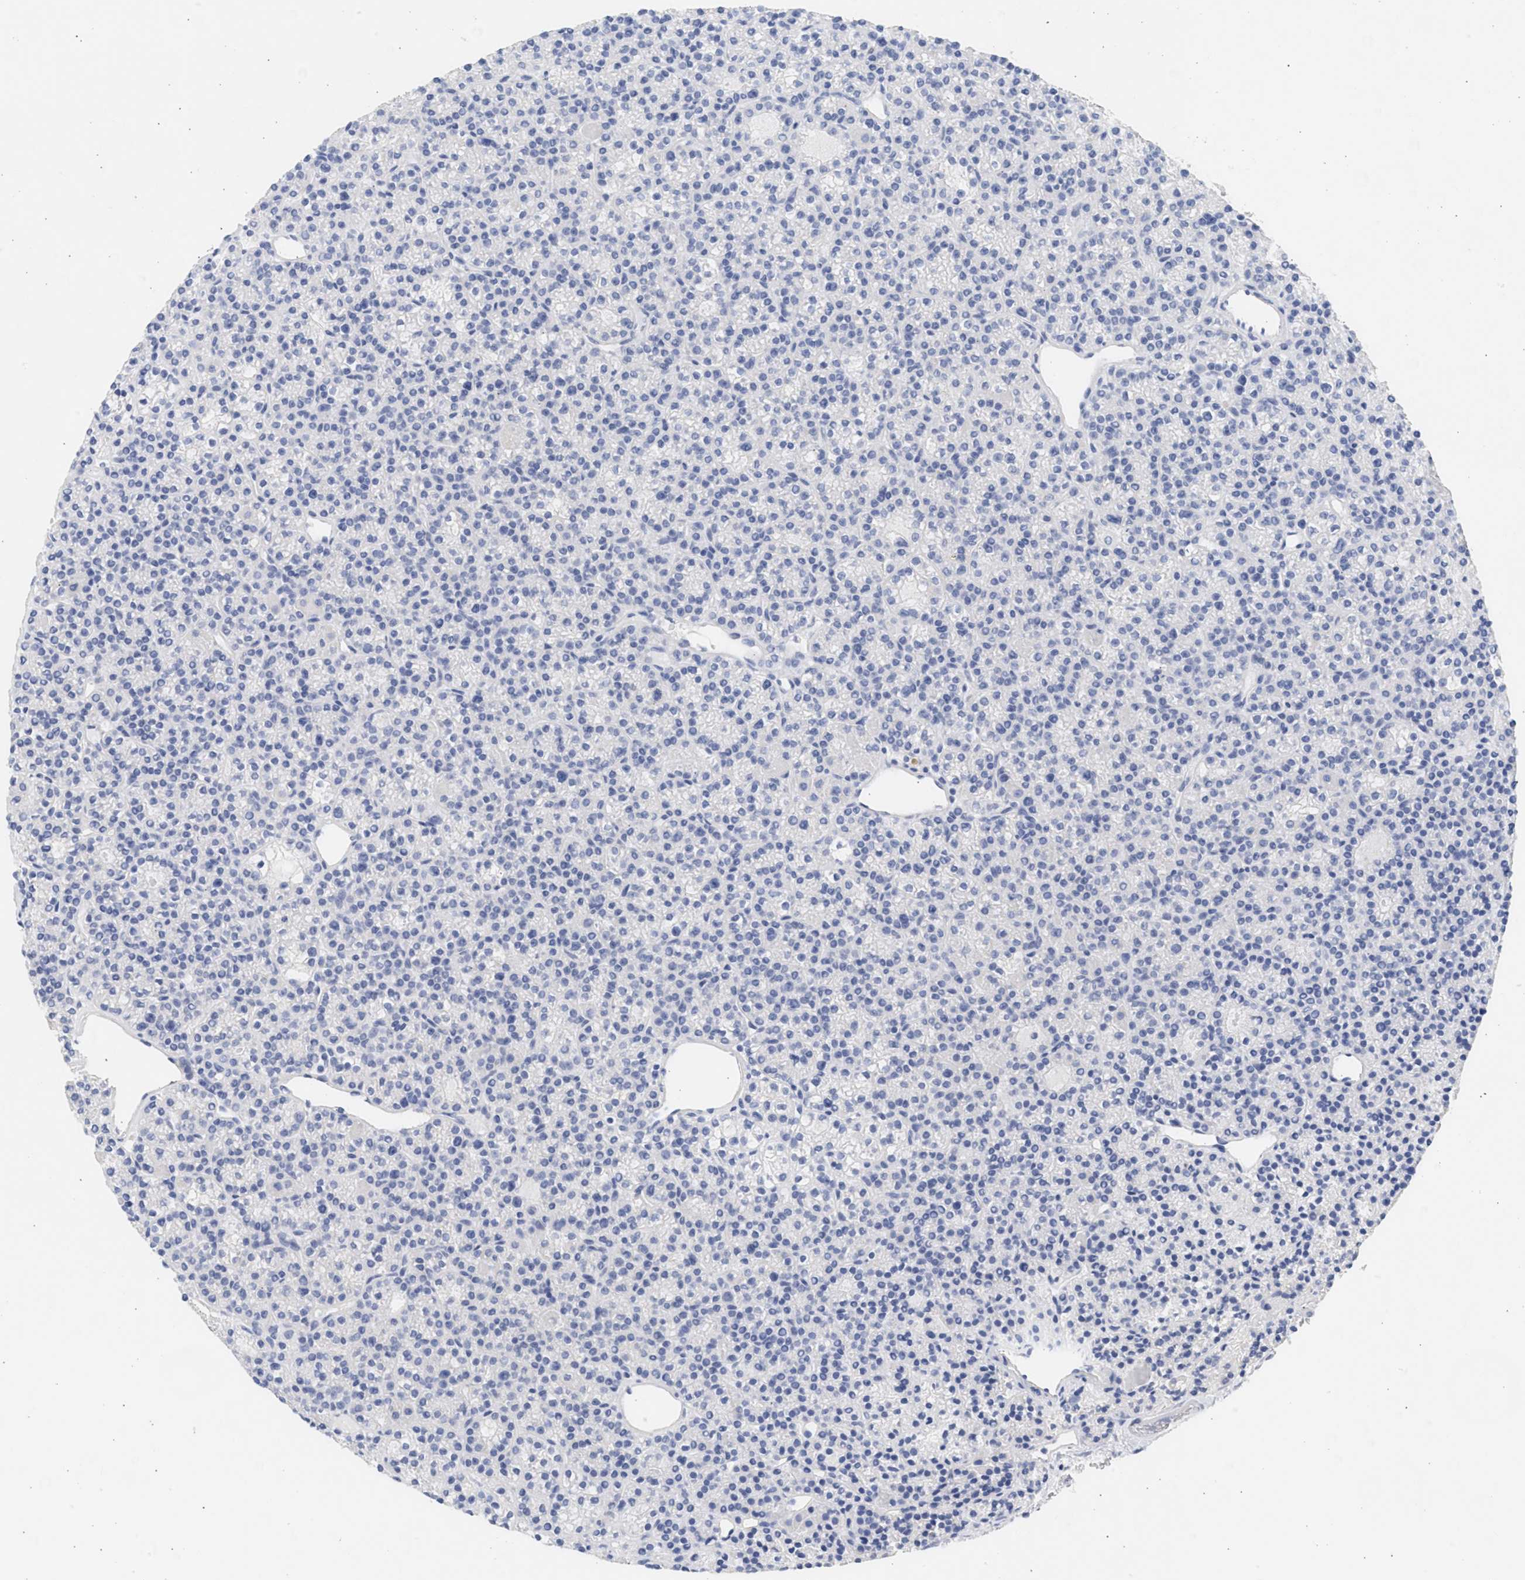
{"staining": {"intensity": "negative", "quantity": "none", "location": "none"}, "tissue": "parathyroid gland", "cell_type": "Glandular cells", "image_type": "normal", "snomed": [{"axis": "morphology", "description": "Normal tissue, NOS"}, {"axis": "morphology", "description": "Adenoma, NOS"}, {"axis": "topography", "description": "Parathyroid gland"}], "caption": "Immunohistochemistry of normal parathyroid gland reveals no expression in glandular cells.", "gene": "SPATA3", "patient": {"sex": "female", "age": 64}}